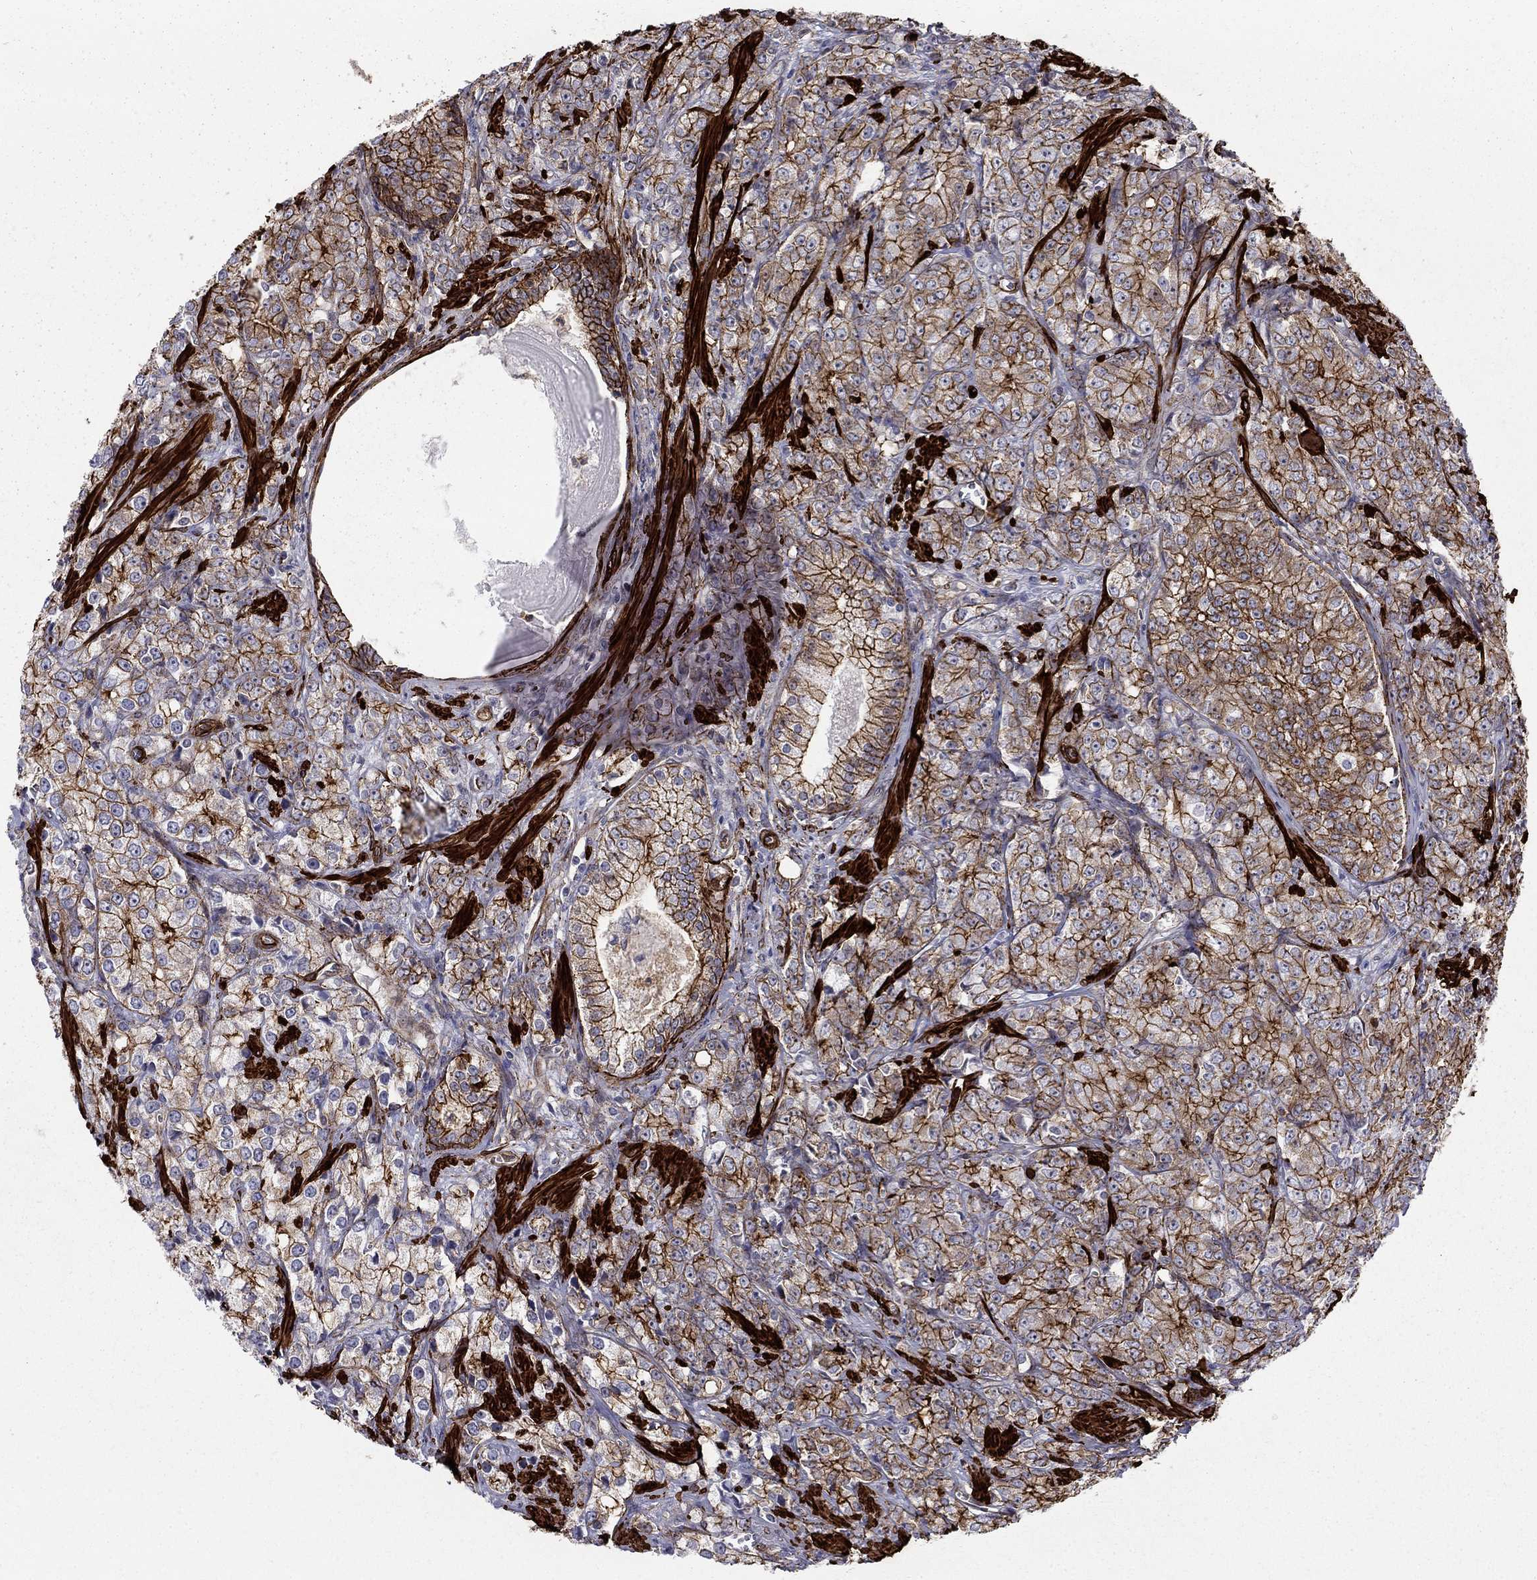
{"staining": {"intensity": "strong", "quantity": ">75%", "location": "cytoplasmic/membranous"}, "tissue": "prostate cancer", "cell_type": "Tumor cells", "image_type": "cancer", "snomed": [{"axis": "morphology", "description": "Adenocarcinoma, NOS"}, {"axis": "topography", "description": "Prostate and seminal vesicle, NOS"}, {"axis": "topography", "description": "Prostate"}], "caption": "The photomicrograph displays immunohistochemical staining of adenocarcinoma (prostate). There is strong cytoplasmic/membranous positivity is present in approximately >75% of tumor cells.", "gene": "KRBA1", "patient": {"sex": "male", "age": 68}}